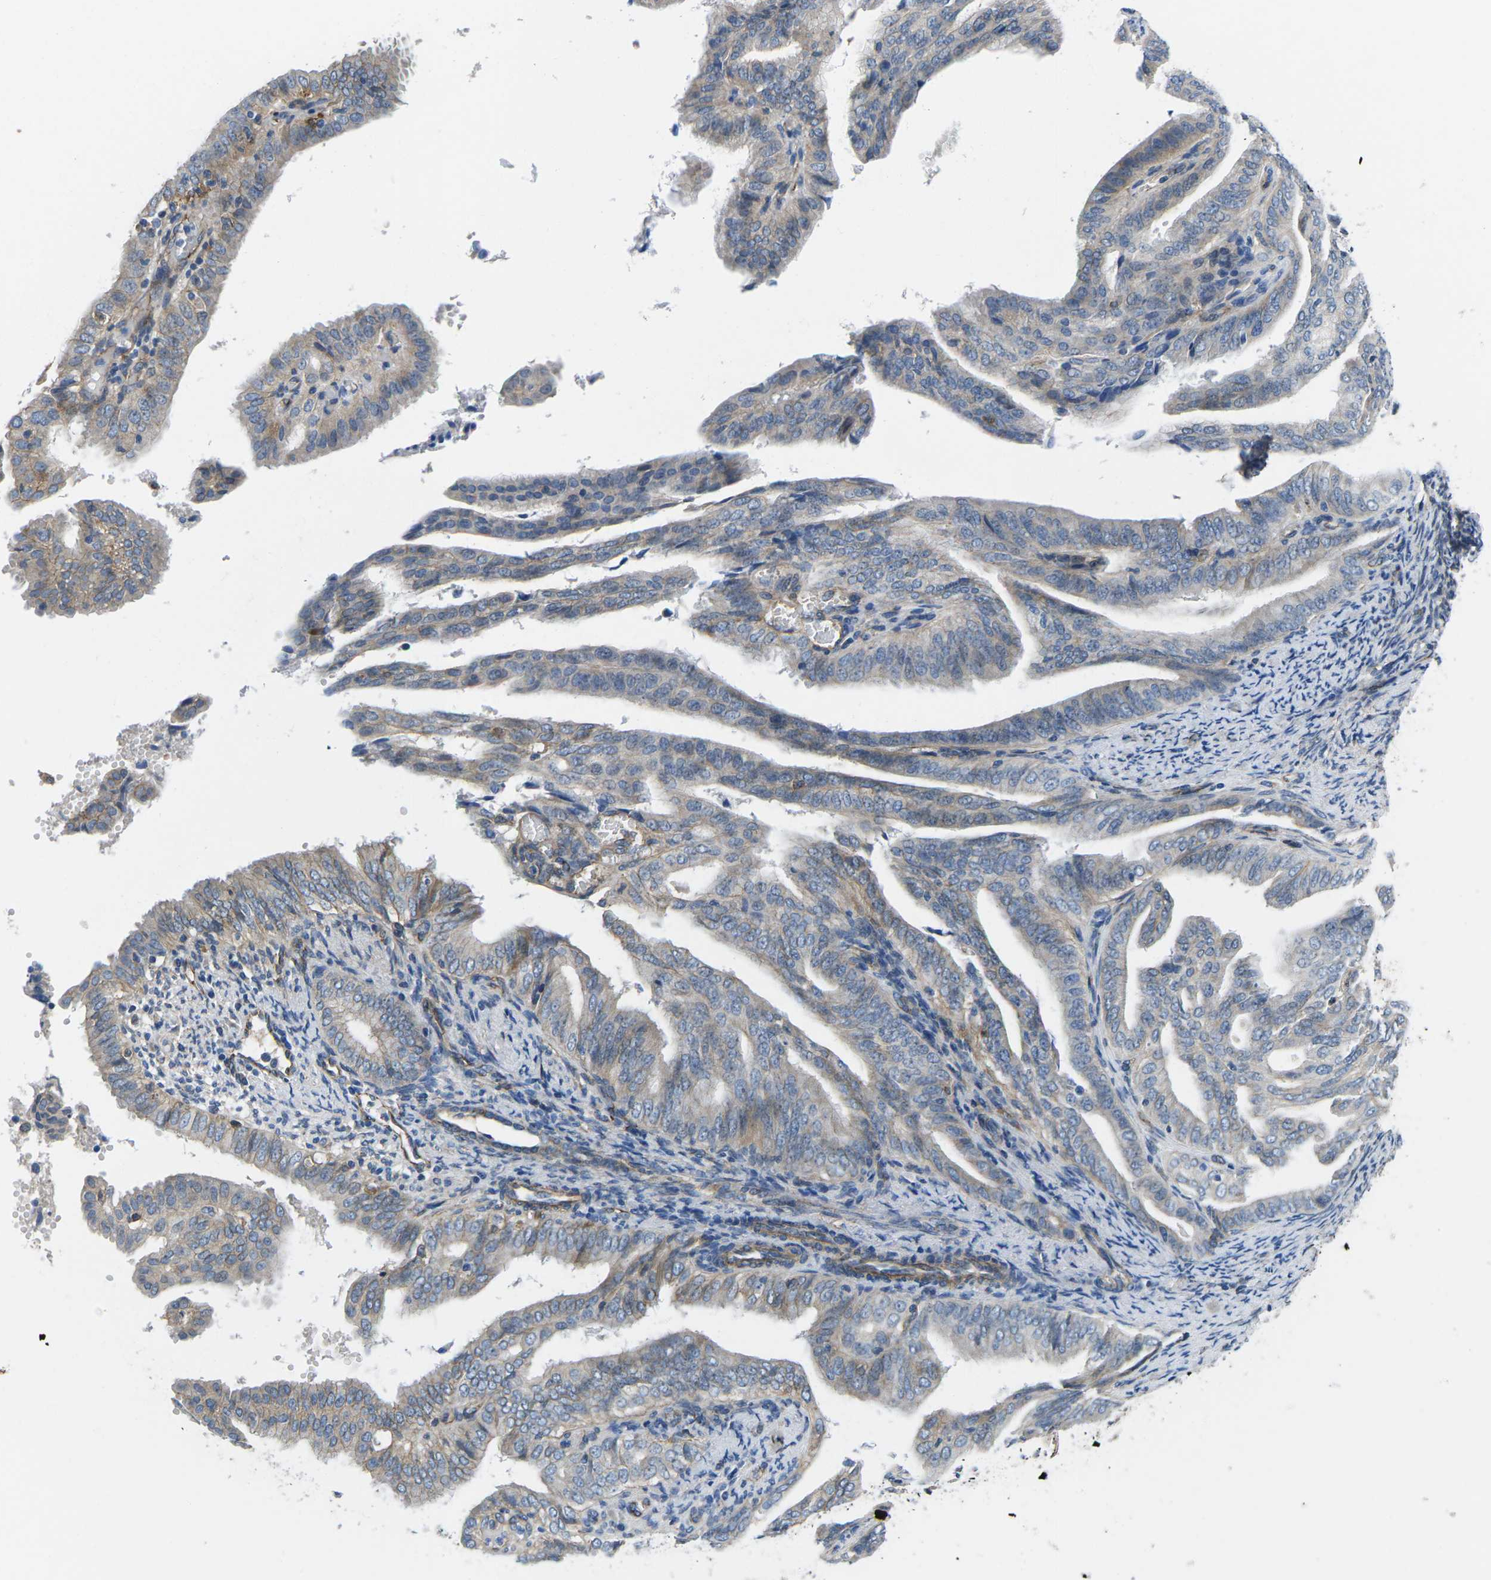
{"staining": {"intensity": "weak", "quantity": "25%-75%", "location": "cytoplasmic/membranous"}, "tissue": "endometrial cancer", "cell_type": "Tumor cells", "image_type": "cancer", "snomed": [{"axis": "morphology", "description": "Adenocarcinoma, NOS"}, {"axis": "topography", "description": "Endometrium"}], "caption": "IHC of endometrial cancer displays low levels of weak cytoplasmic/membranous positivity in about 25%-75% of tumor cells.", "gene": "CTNND1", "patient": {"sex": "female", "age": 58}}